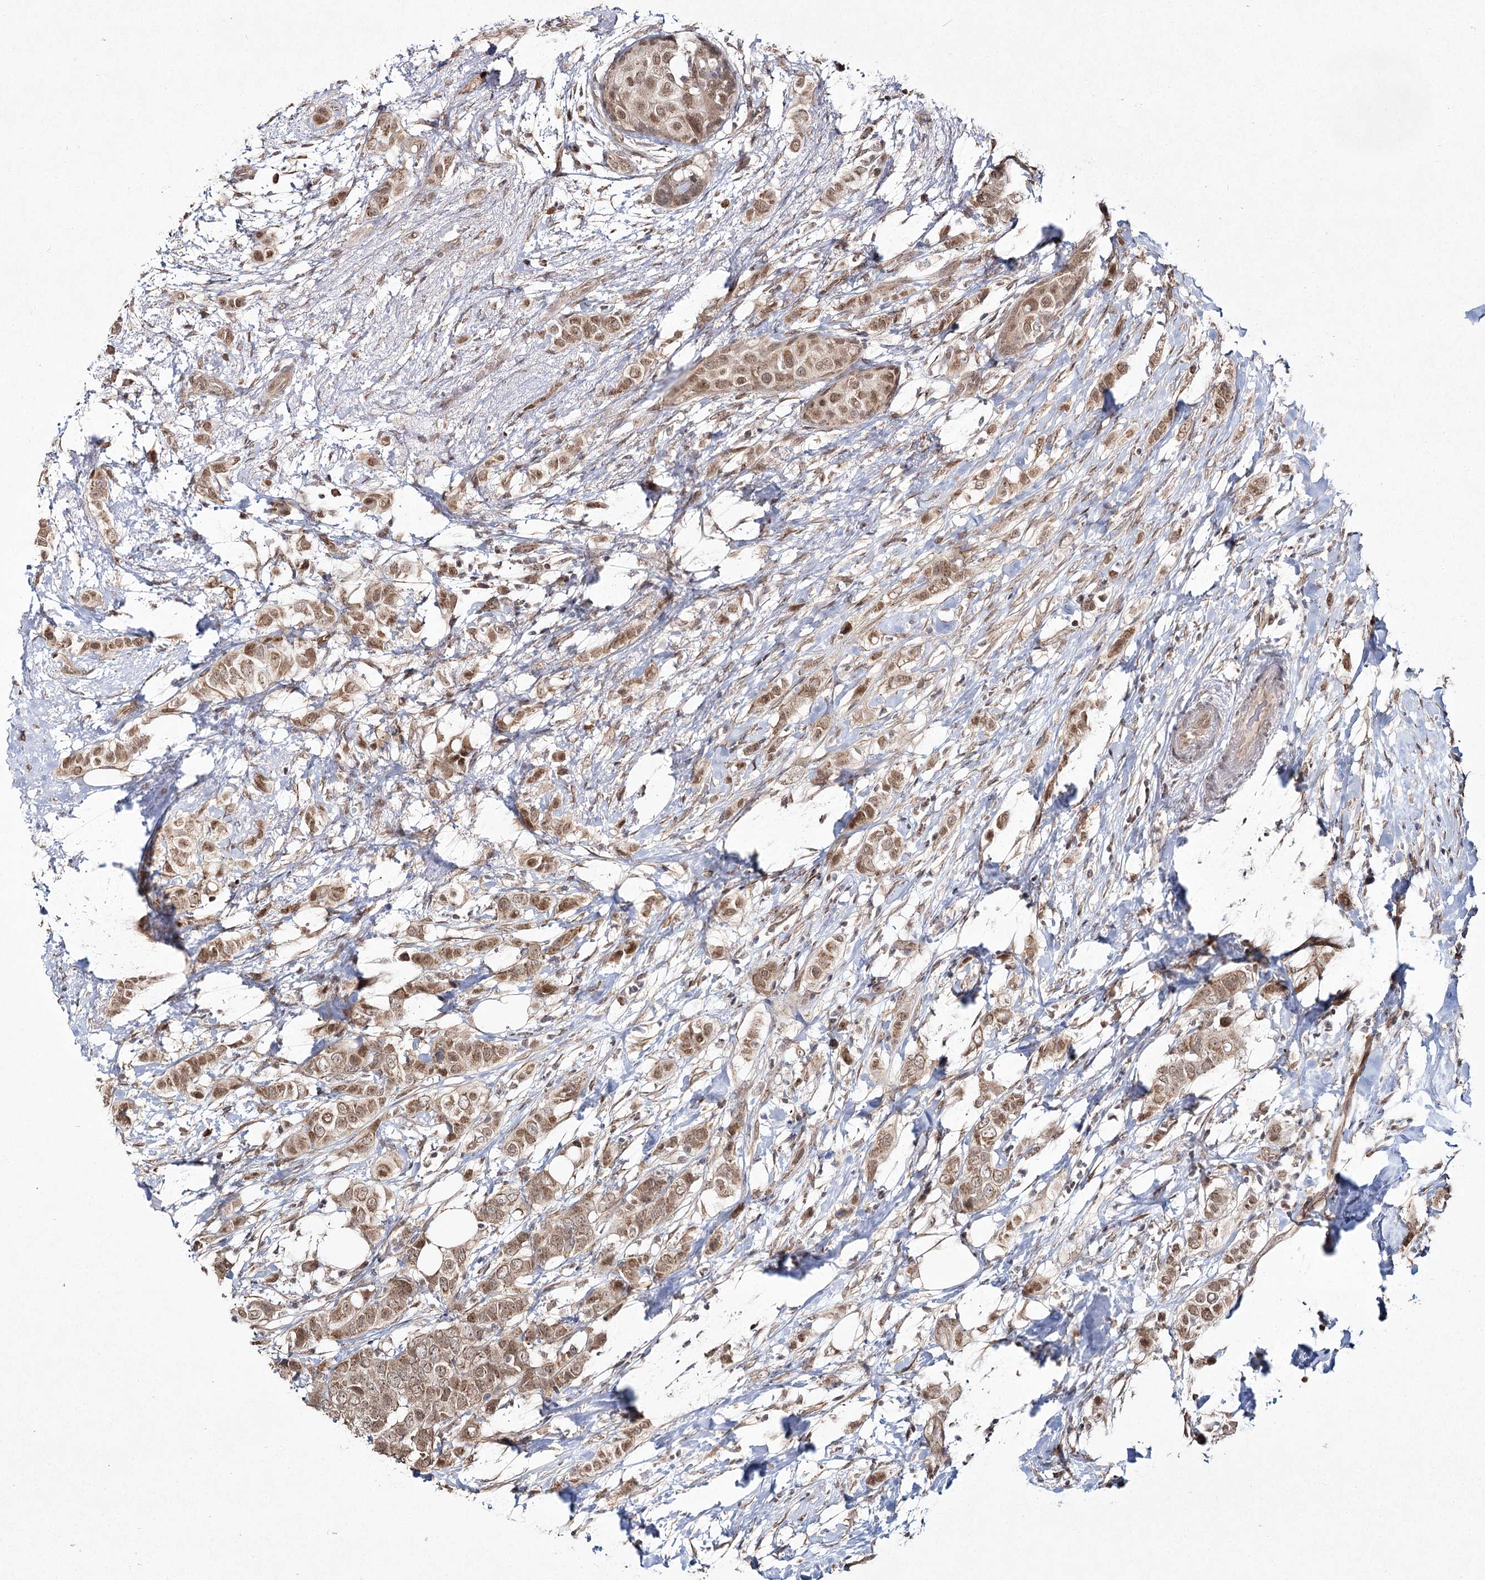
{"staining": {"intensity": "moderate", "quantity": ">75%", "location": "cytoplasmic/membranous,nuclear"}, "tissue": "breast cancer", "cell_type": "Tumor cells", "image_type": "cancer", "snomed": [{"axis": "morphology", "description": "Lobular carcinoma"}, {"axis": "topography", "description": "Breast"}], "caption": "Breast cancer (lobular carcinoma) tissue displays moderate cytoplasmic/membranous and nuclear expression in about >75% of tumor cells The protein of interest is shown in brown color, while the nuclei are stained blue.", "gene": "TRNT1", "patient": {"sex": "female", "age": 51}}